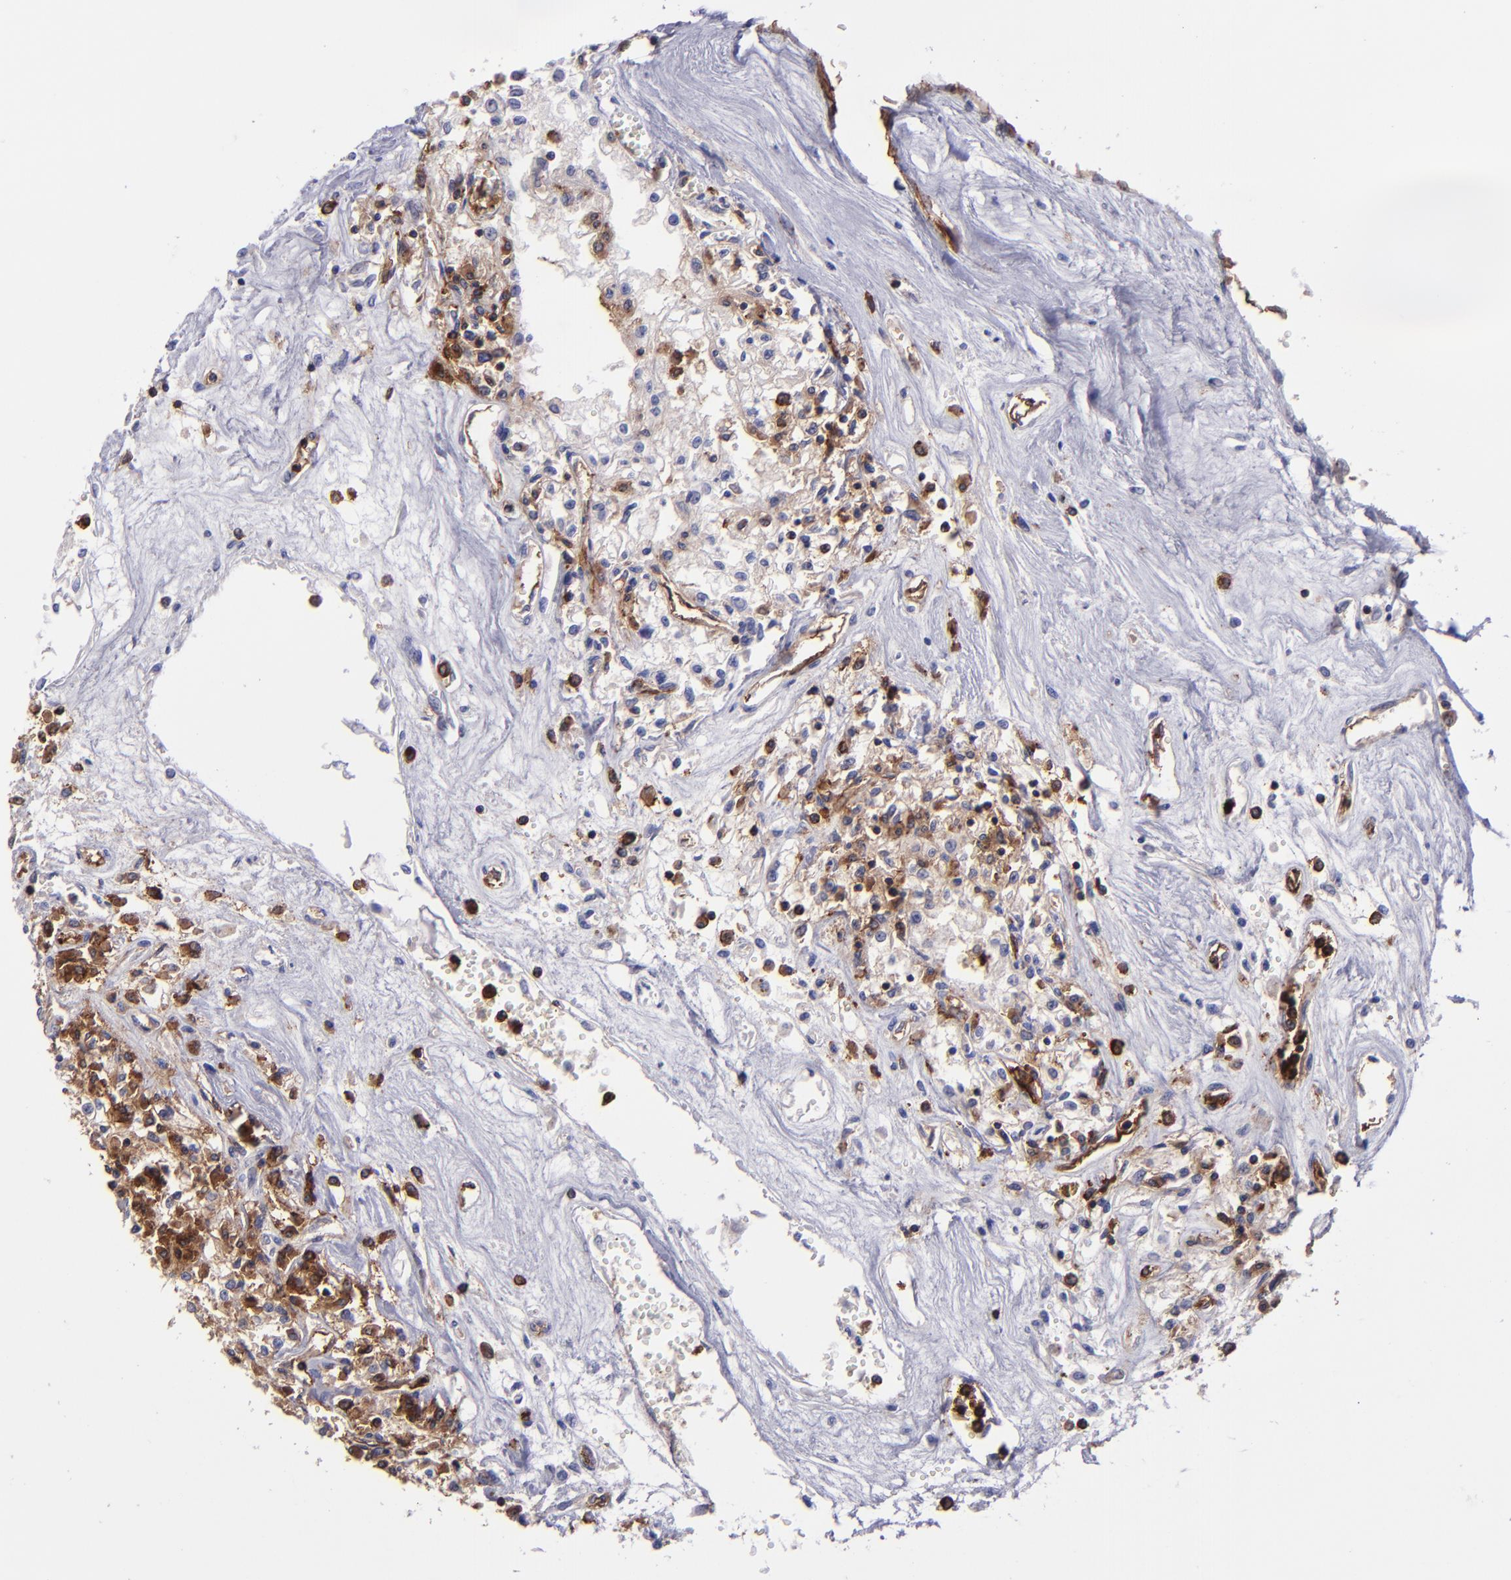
{"staining": {"intensity": "negative", "quantity": "none", "location": "none"}, "tissue": "renal cancer", "cell_type": "Tumor cells", "image_type": "cancer", "snomed": [{"axis": "morphology", "description": "Adenocarcinoma, NOS"}, {"axis": "topography", "description": "Kidney"}], "caption": "Image shows no protein staining in tumor cells of adenocarcinoma (renal) tissue.", "gene": "ICAM3", "patient": {"sex": "male", "age": 78}}